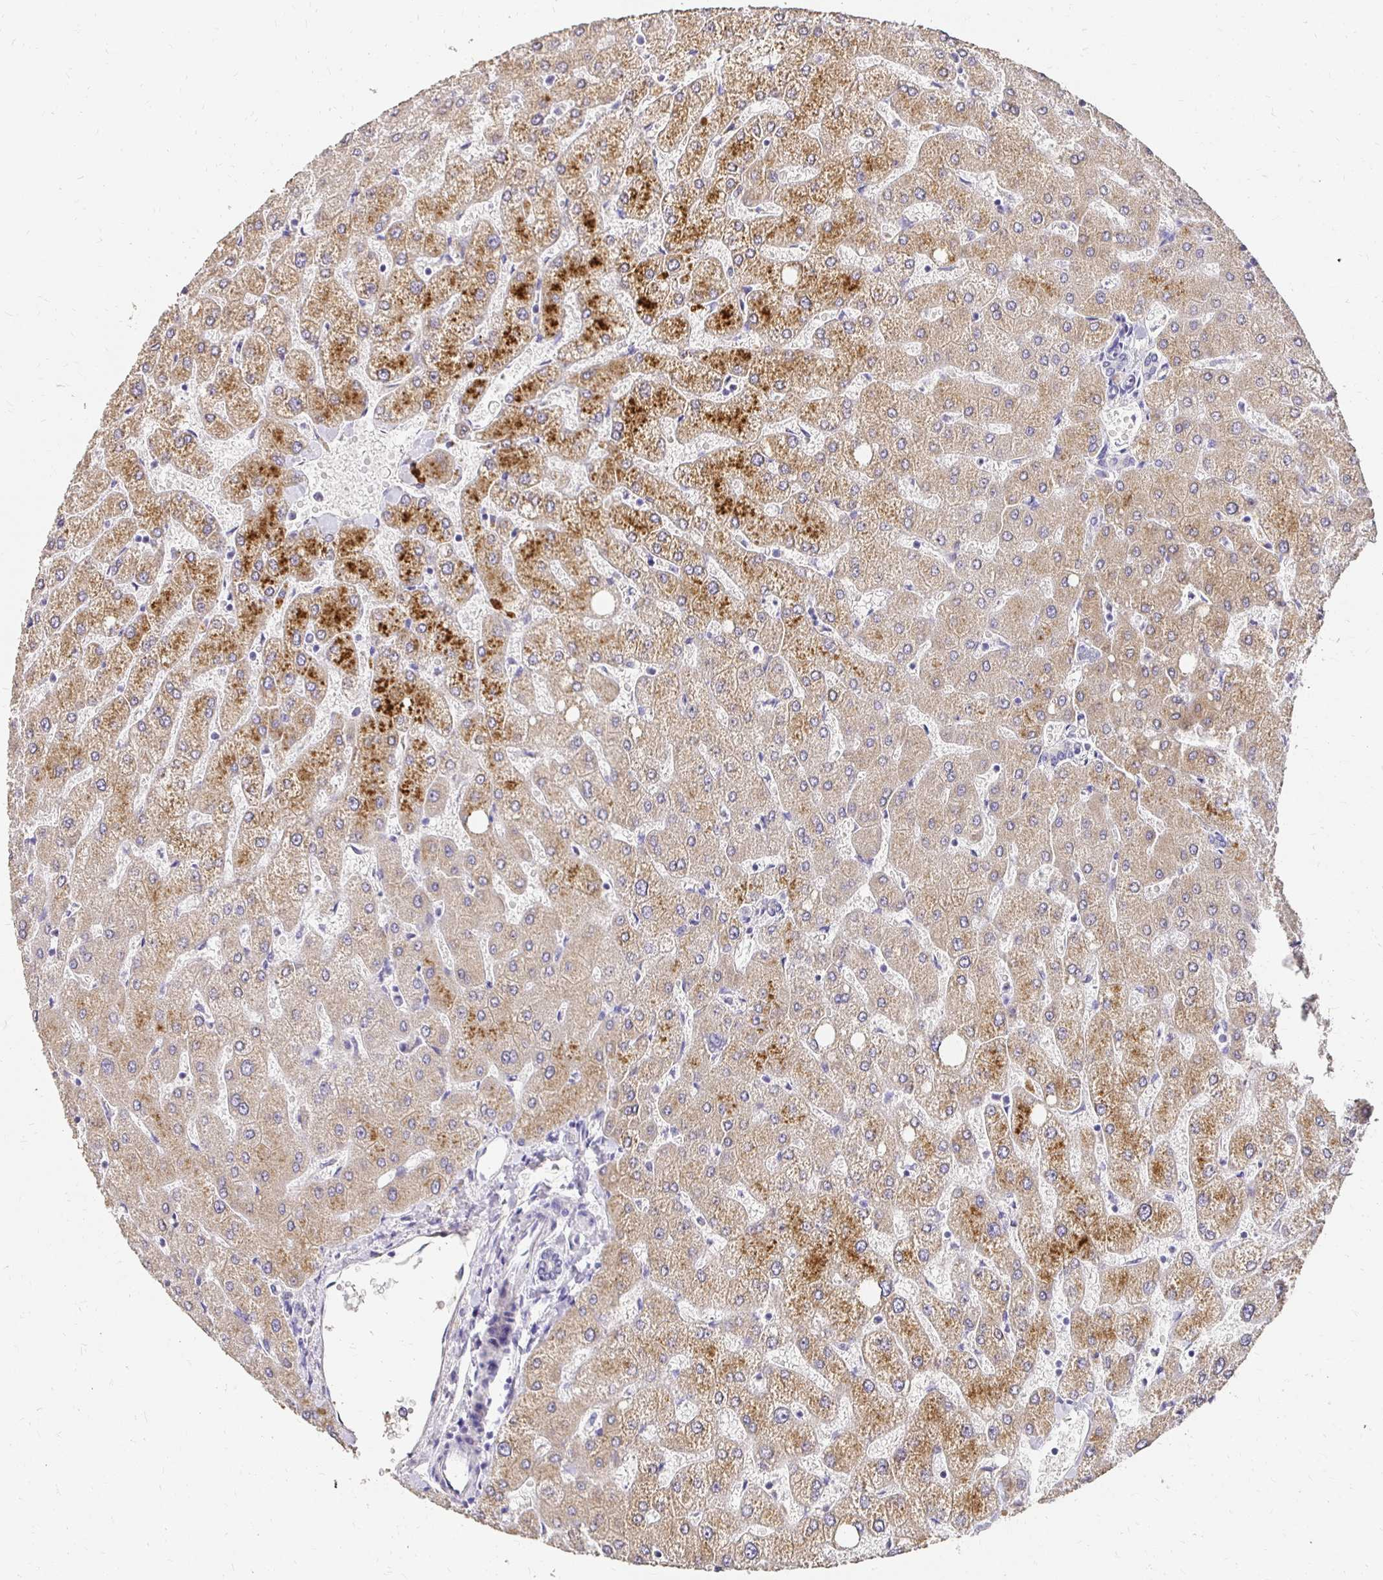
{"staining": {"intensity": "negative", "quantity": "none", "location": "none"}, "tissue": "liver", "cell_type": "Cholangiocytes", "image_type": "normal", "snomed": [{"axis": "morphology", "description": "Normal tissue, NOS"}, {"axis": "topography", "description": "Liver"}], "caption": "Liver stained for a protein using IHC shows no positivity cholangiocytes.", "gene": "UGT1A6", "patient": {"sex": "female", "age": 54}}